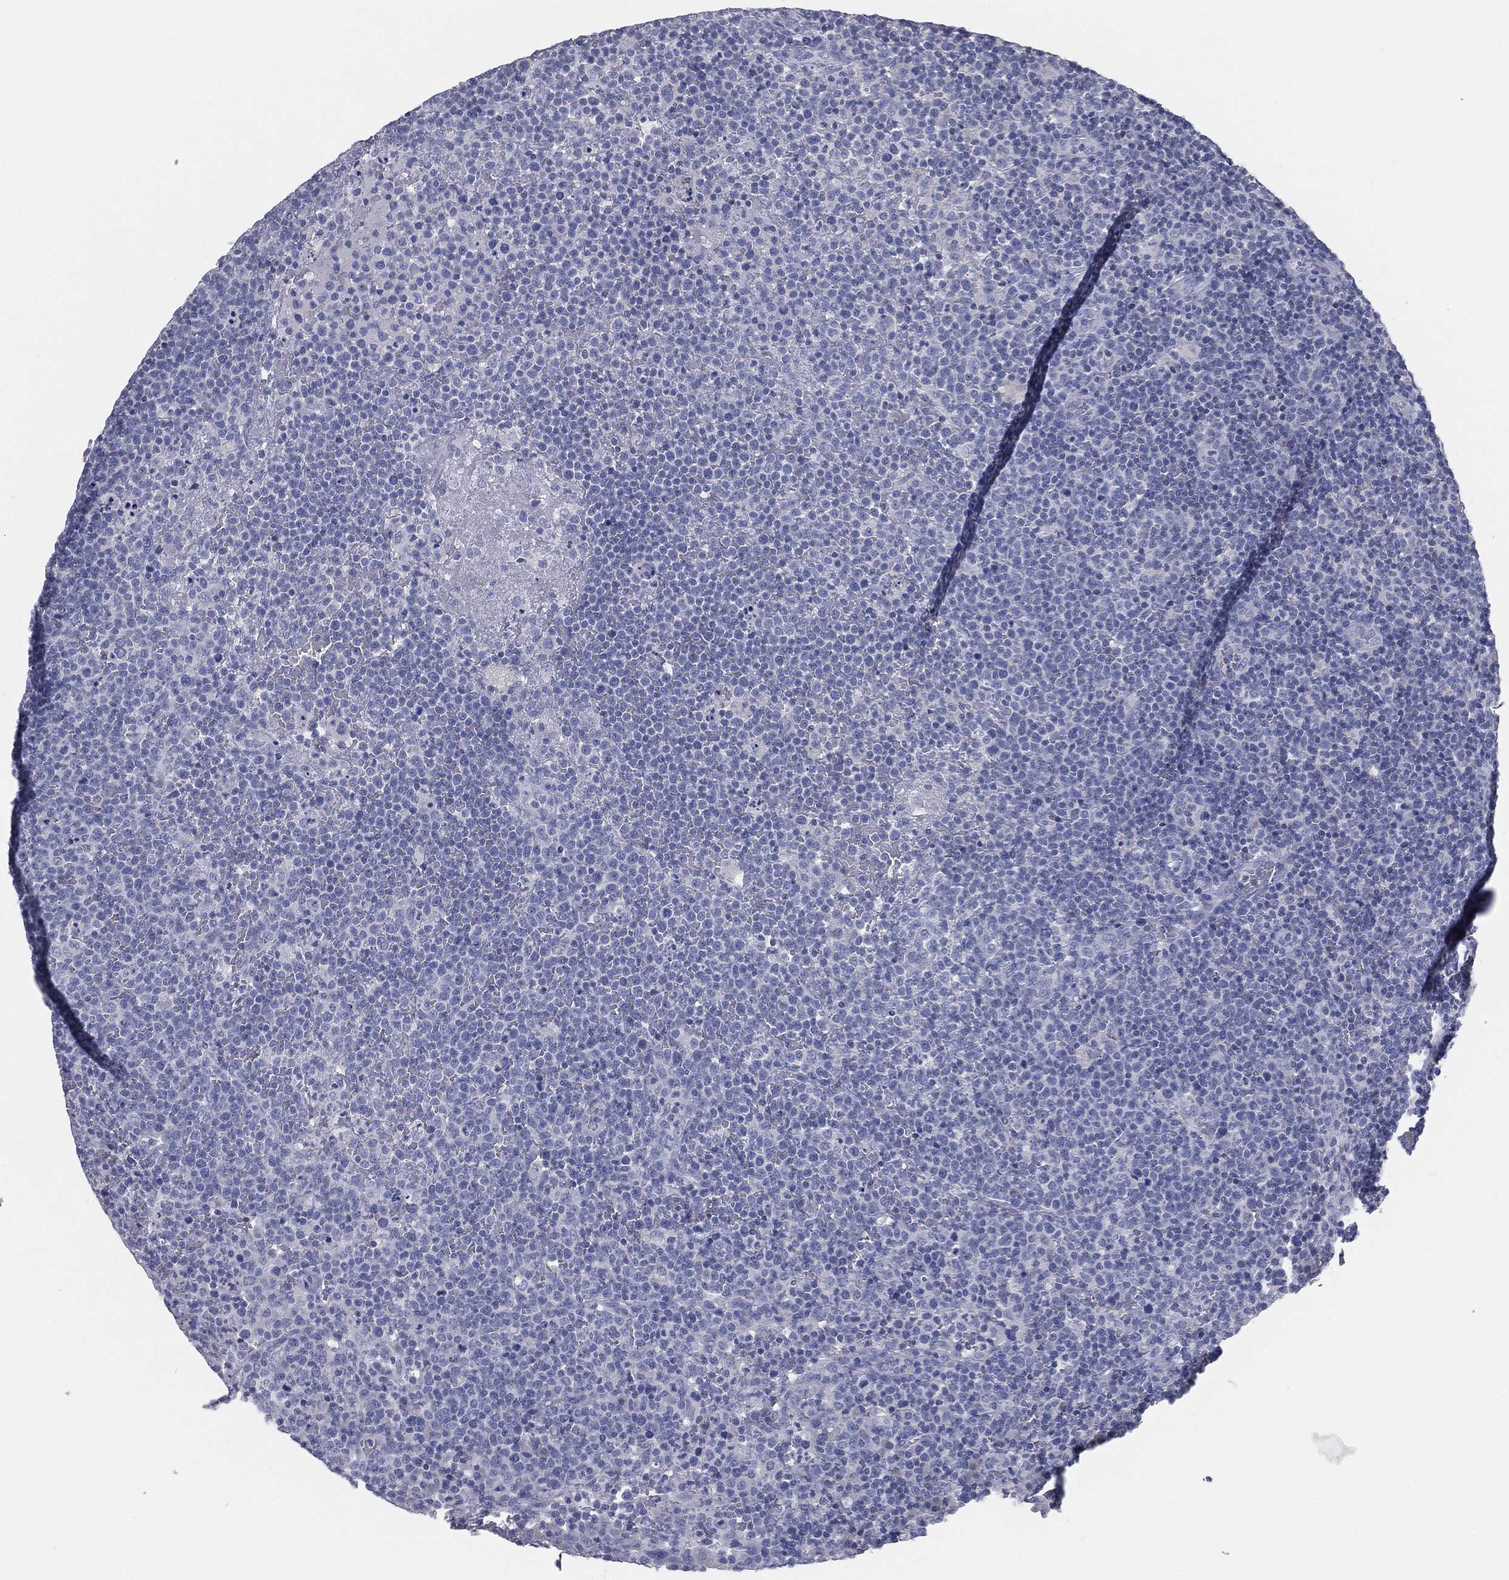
{"staining": {"intensity": "negative", "quantity": "none", "location": "none"}, "tissue": "lymphoma", "cell_type": "Tumor cells", "image_type": "cancer", "snomed": [{"axis": "morphology", "description": "Malignant lymphoma, non-Hodgkin's type, High grade"}, {"axis": "topography", "description": "Lymph node"}], "caption": "High magnification brightfield microscopy of high-grade malignant lymphoma, non-Hodgkin's type stained with DAB (3,3'-diaminobenzidine) (brown) and counterstained with hematoxylin (blue): tumor cells show no significant expression. (DAB (3,3'-diaminobenzidine) IHC with hematoxylin counter stain).", "gene": "CAV3", "patient": {"sex": "male", "age": 61}}